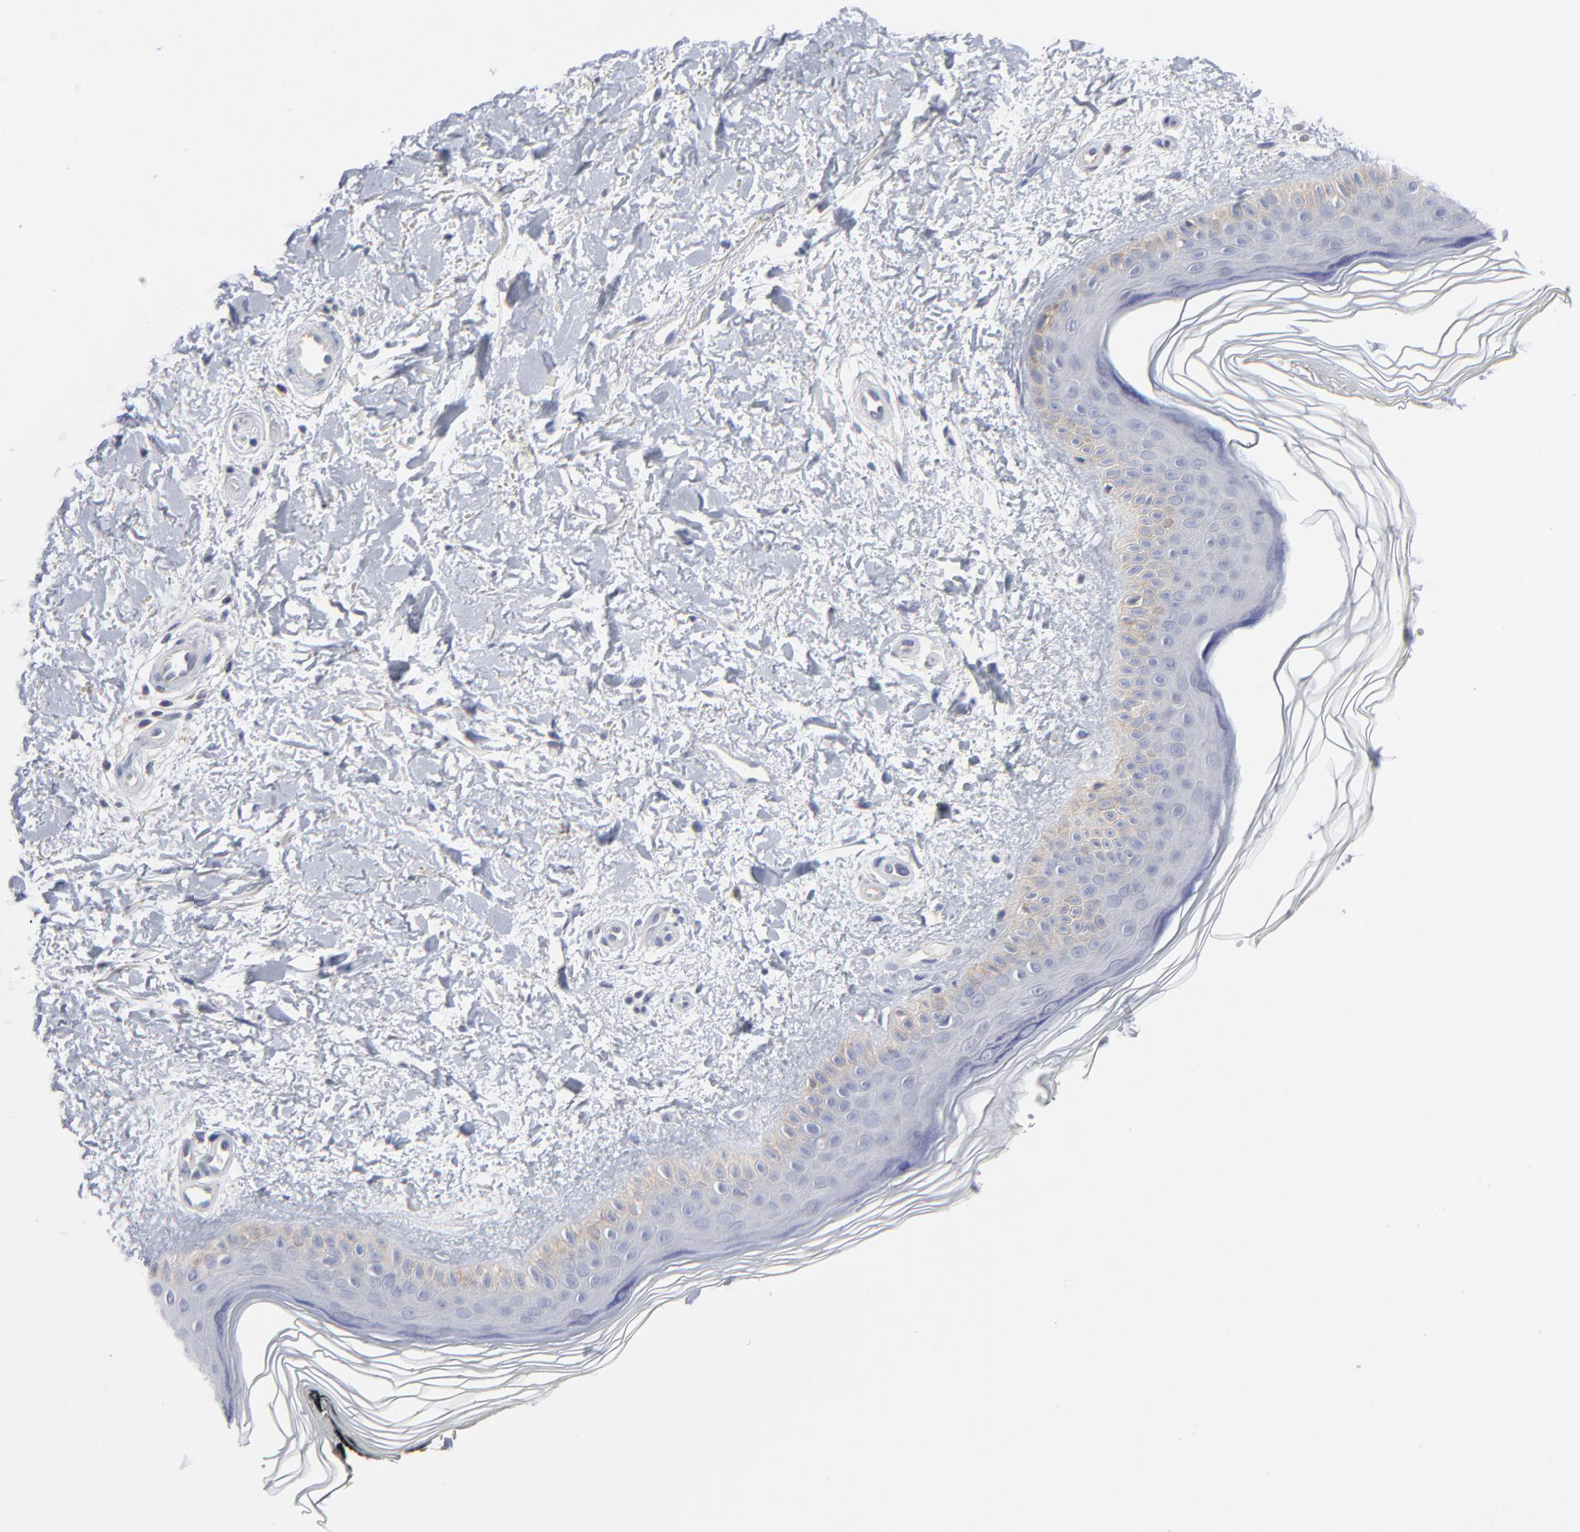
{"staining": {"intensity": "negative", "quantity": "none", "location": "none"}, "tissue": "skin", "cell_type": "Fibroblasts", "image_type": "normal", "snomed": [{"axis": "morphology", "description": "Normal tissue, NOS"}, {"axis": "topography", "description": "Skin"}], "caption": "Fibroblasts are negative for protein expression in normal human skin.", "gene": "SLC16A1", "patient": {"sex": "female", "age": 19}}